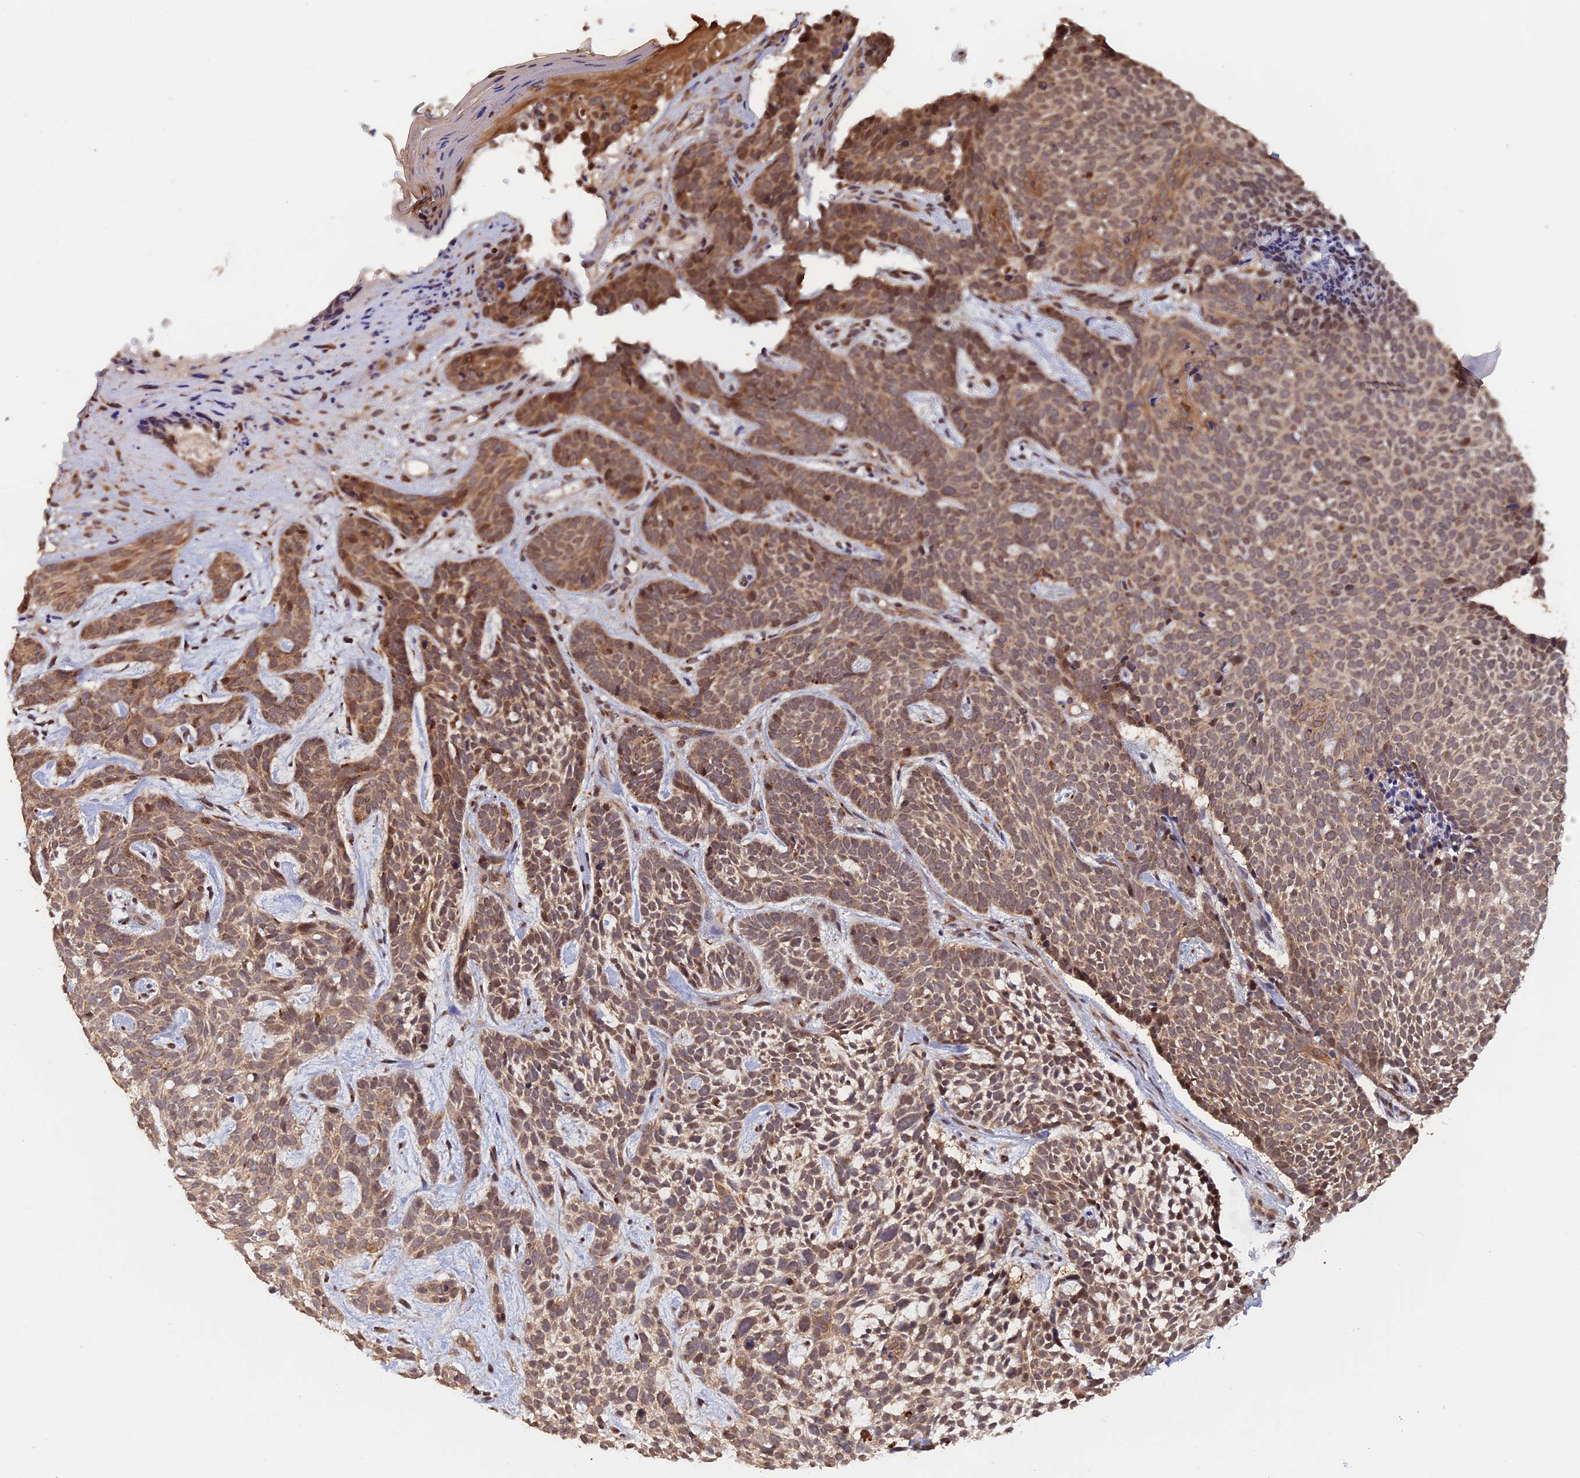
{"staining": {"intensity": "moderate", "quantity": ">75%", "location": "cytoplasmic/membranous"}, "tissue": "skin cancer", "cell_type": "Tumor cells", "image_type": "cancer", "snomed": [{"axis": "morphology", "description": "Basal cell carcinoma"}, {"axis": "topography", "description": "Skin"}], "caption": "Immunohistochemical staining of human basal cell carcinoma (skin) shows medium levels of moderate cytoplasmic/membranous positivity in about >75% of tumor cells.", "gene": "PIGQ", "patient": {"sex": "male", "age": 71}}